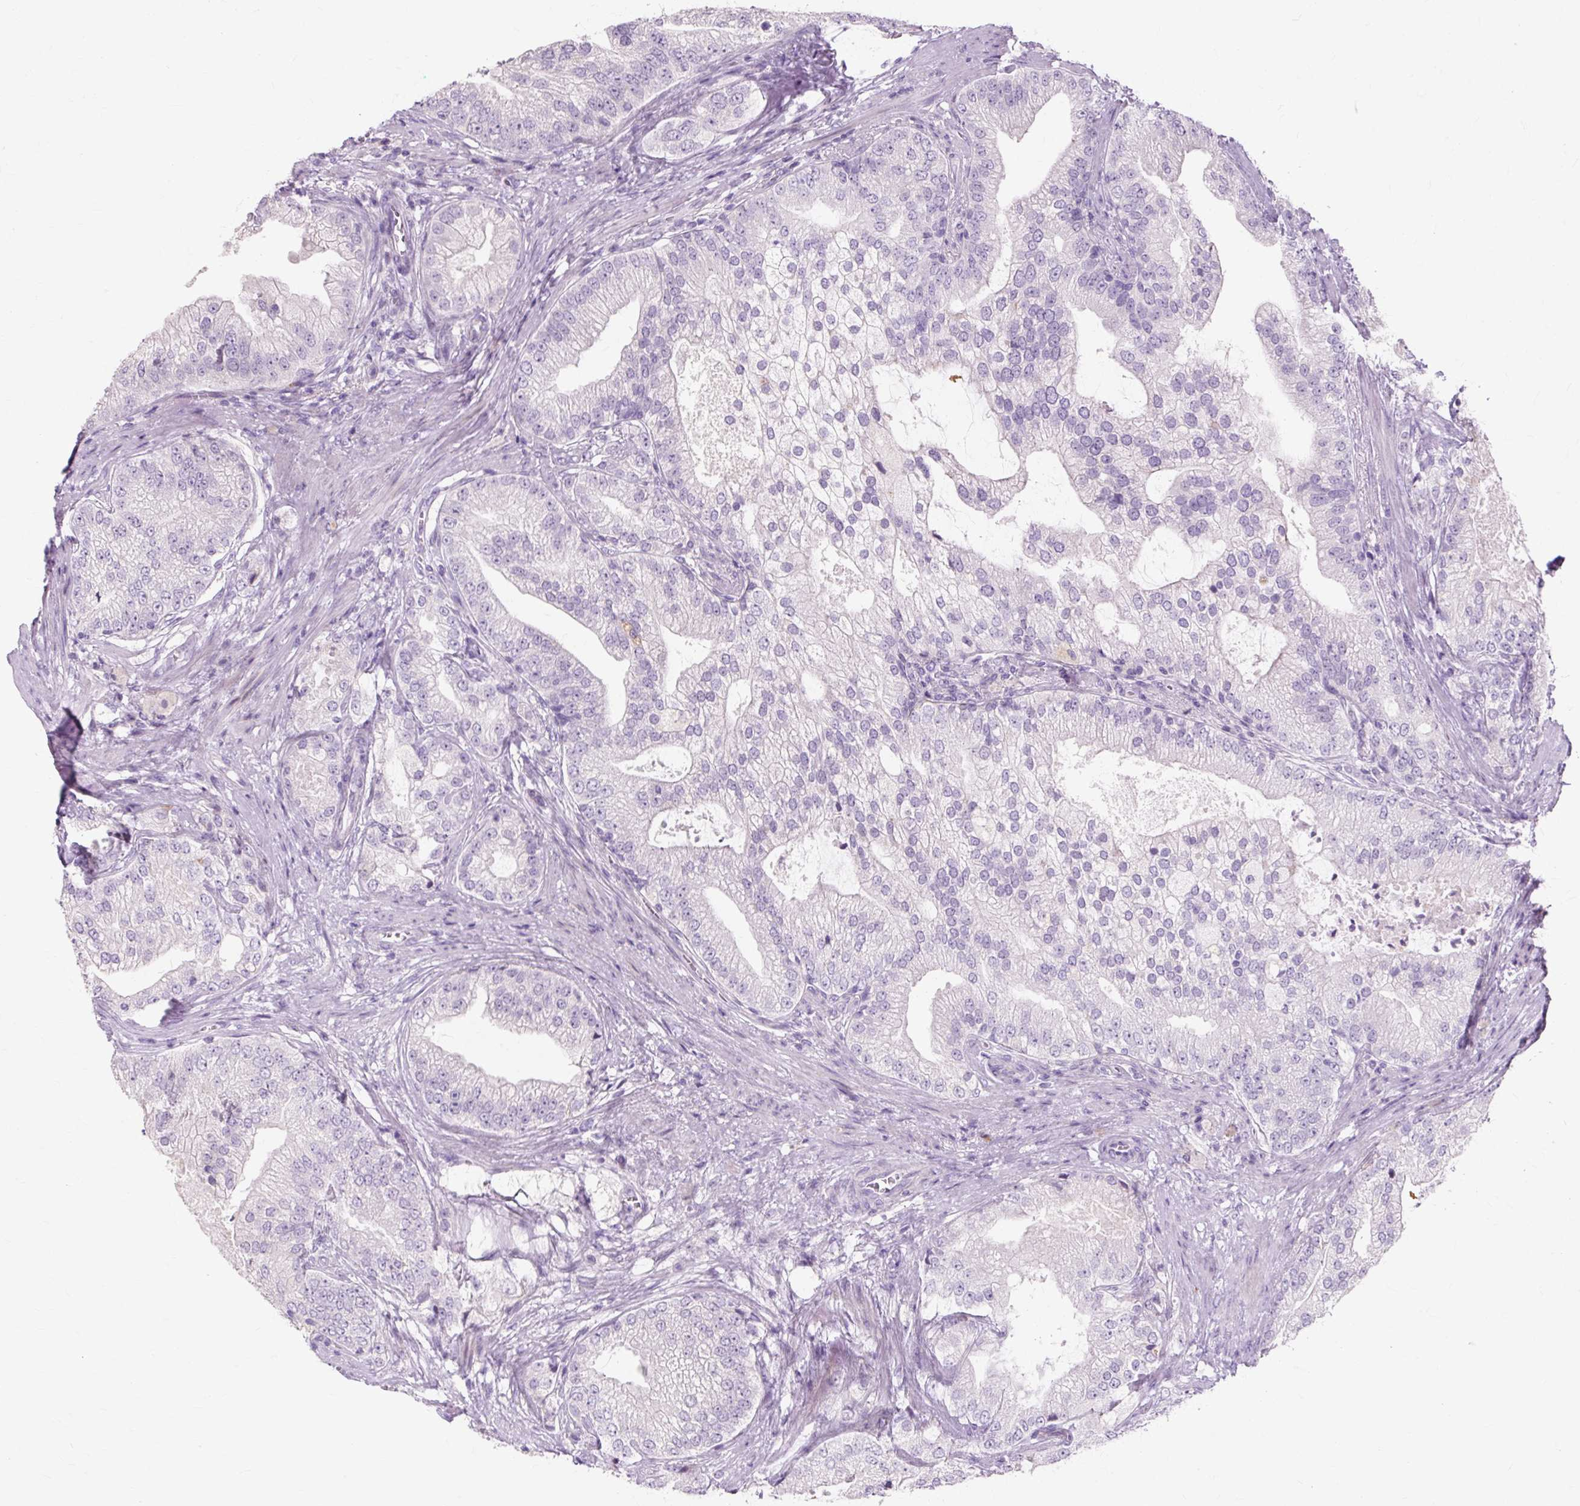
{"staining": {"intensity": "negative", "quantity": "none", "location": "none"}, "tissue": "prostate cancer", "cell_type": "Tumor cells", "image_type": "cancer", "snomed": [{"axis": "morphology", "description": "Adenocarcinoma, High grade"}, {"axis": "topography", "description": "Prostate"}], "caption": "A histopathology image of prostate high-grade adenocarcinoma stained for a protein displays no brown staining in tumor cells.", "gene": "IRX2", "patient": {"sex": "male", "age": 70}}